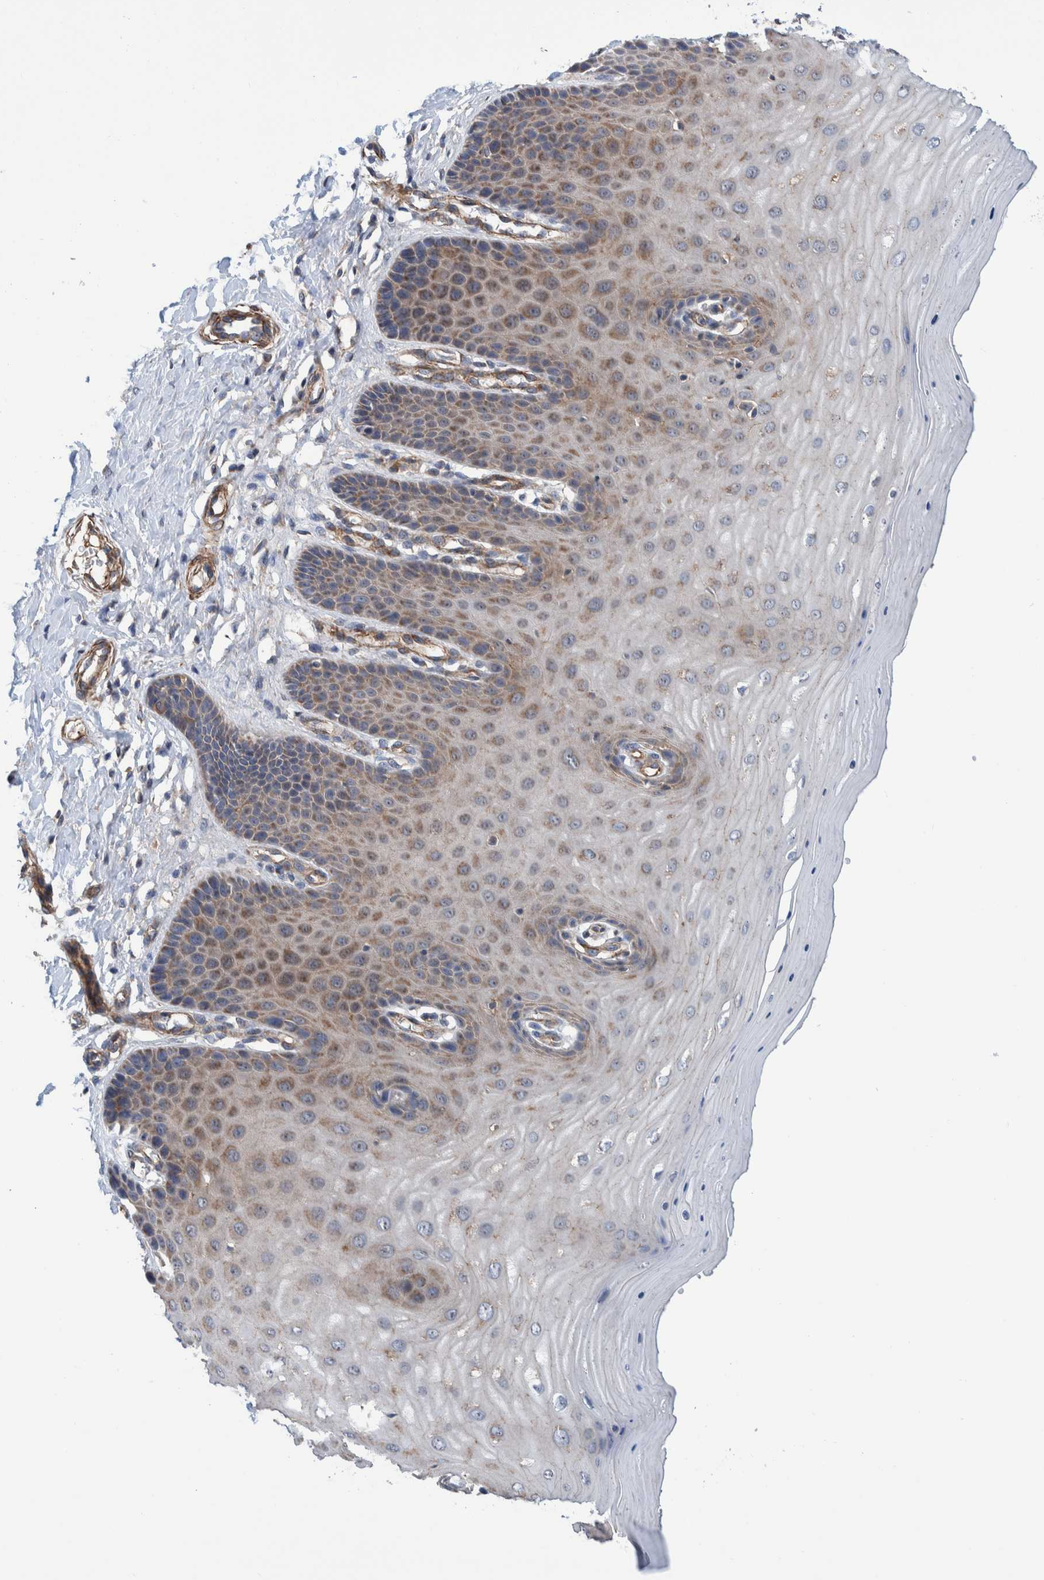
{"staining": {"intensity": "moderate", "quantity": ">75%", "location": "cytoplasmic/membranous"}, "tissue": "cervix", "cell_type": "Glandular cells", "image_type": "normal", "snomed": [{"axis": "morphology", "description": "Normal tissue, NOS"}, {"axis": "topography", "description": "Cervix"}], "caption": "Unremarkable cervix was stained to show a protein in brown. There is medium levels of moderate cytoplasmic/membranous staining in about >75% of glandular cells.", "gene": "ENSG00000262660", "patient": {"sex": "female", "age": 55}}